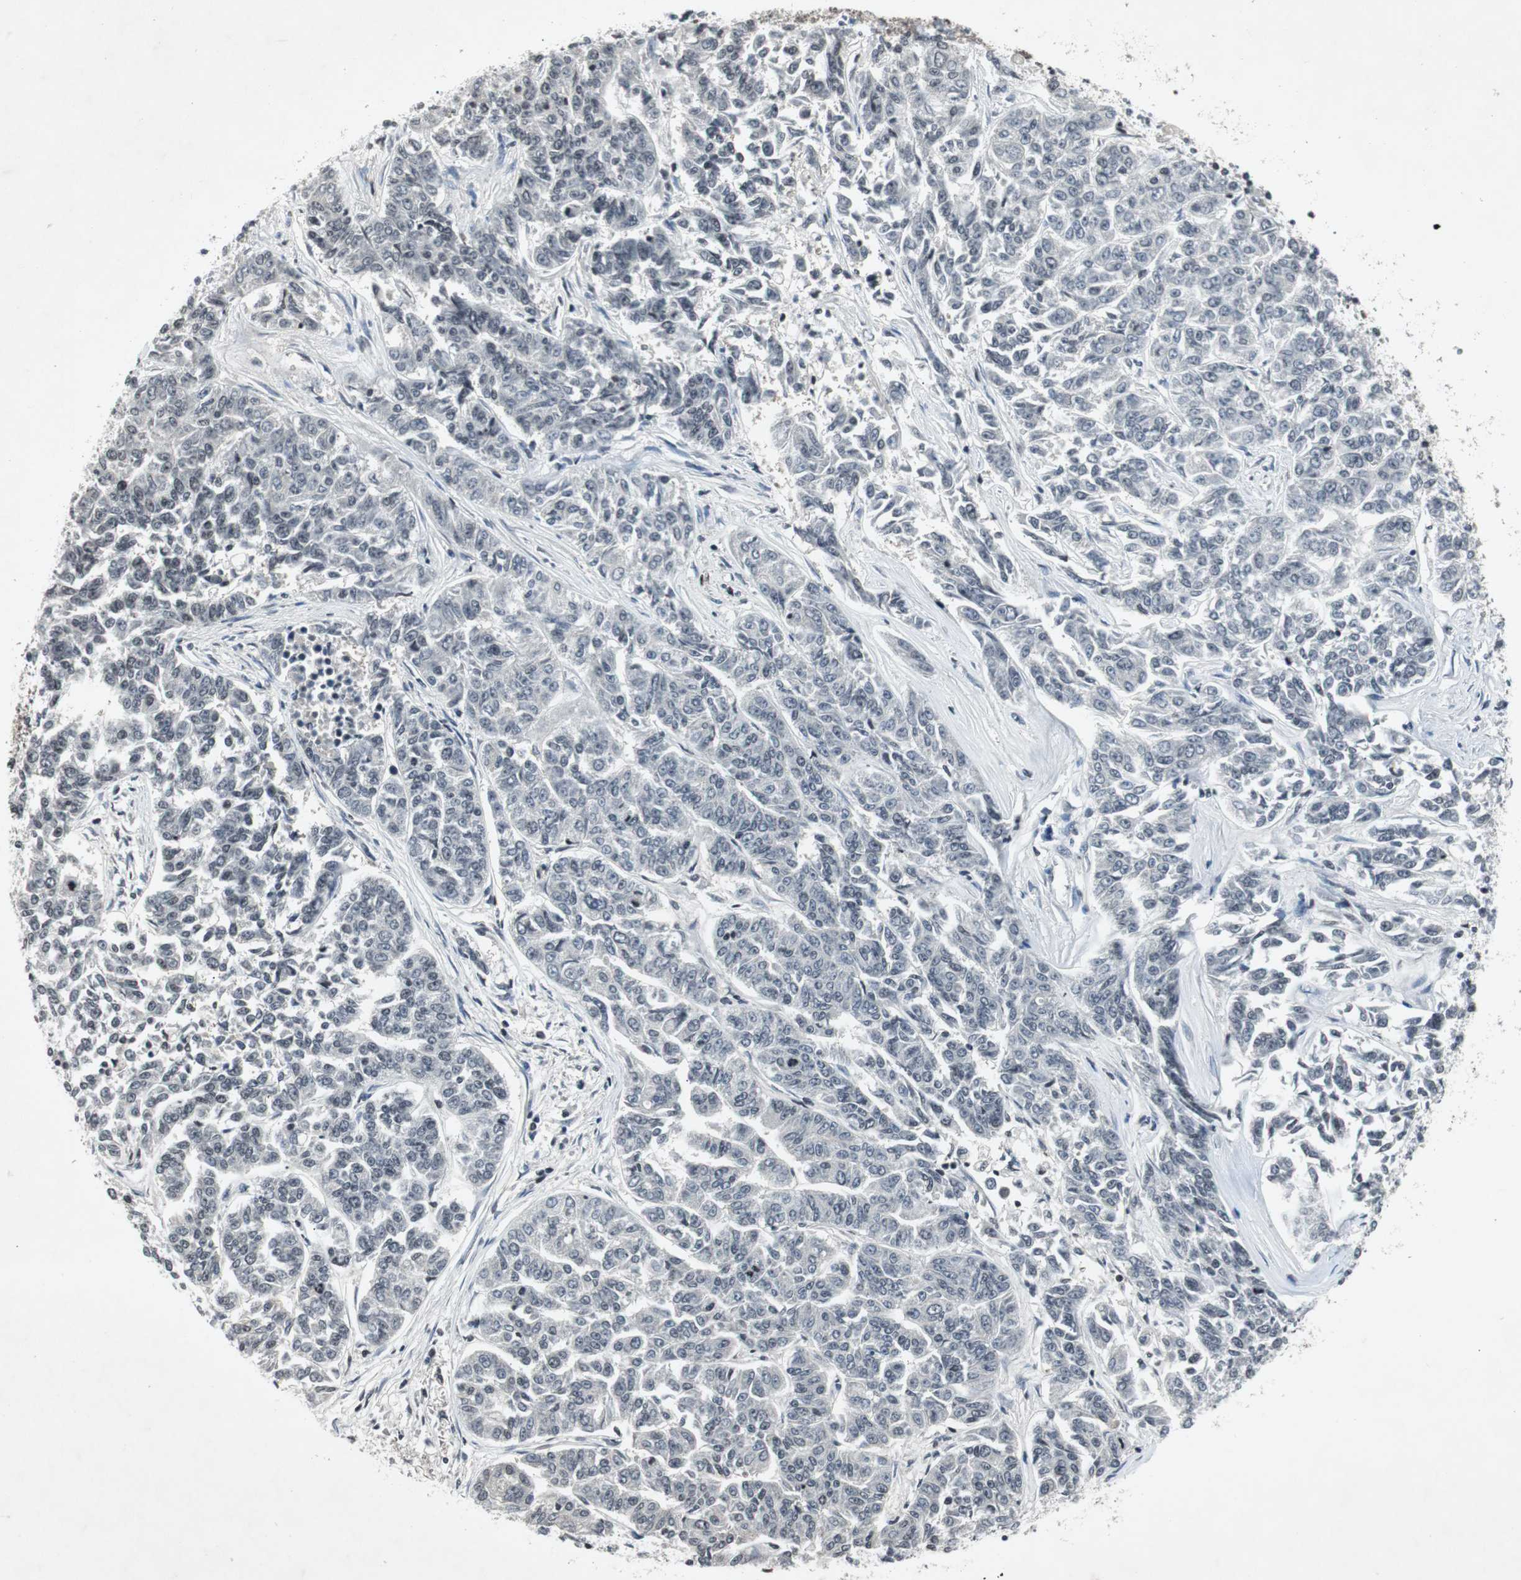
{"staining": {"intensity": "negative", "quantity": "none", "location": "none"}, "tissue": "lung cancer", "cell_type": "Tumor cells", "image_type": "cancer", "snomed": [{"axis": "morphology", "description": "Adenocarcinoma, NOS"}, {"axis": "topography", "description": "Lung"}], "caption": "The histopathology image displays no significant positivity in tumor cells of lung cancer (adenocarcinoma).", "gene": "SMAD1", "patient": {"sex": "male", "age": 84}}